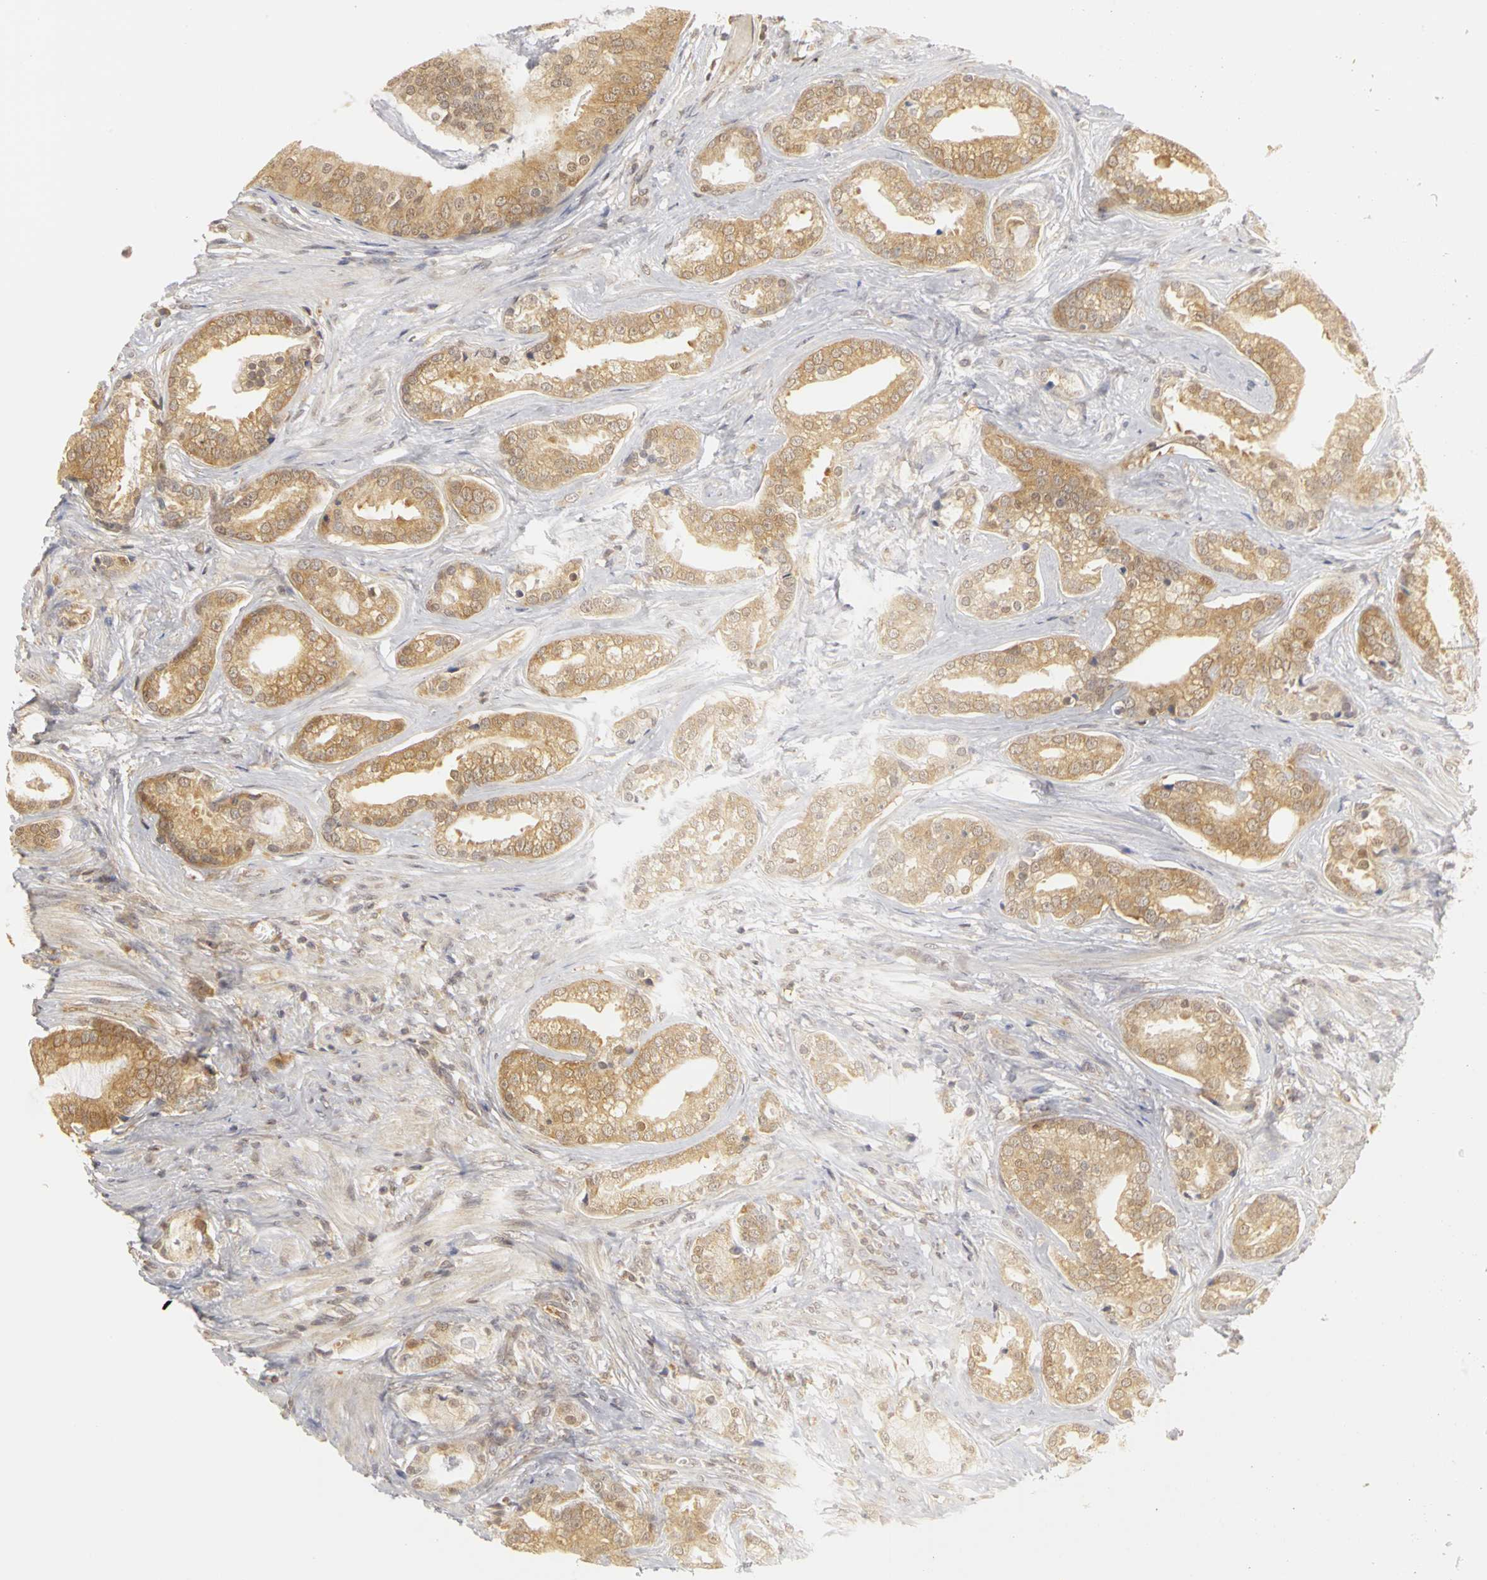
{"staining": {"intensity": "weak", "quantity": ">75%", "location": "cytoplasmic/membranous"}, "tissue": "prostate cancer", "cell_type": "Tumor cells", "image_type": "cancer", "snomed": [{"axis": "morphology", "description": "Adenocarcinoma, Low grade"}, {"axis": "topography", "description": "Prostate"}], "caption": "Prostate low-grade adenocarcinoma stained with immunohistochemistry shows weak cytoplasmic/membranous staining in about >75% of tumor cells. The staining was performed using DAB (3,3'-diaminobenzidine) to visualize the protein expression in brown, while the nuclei were stained in blue with hematoxylin (Magnification: 20x).", "gene": "IRAK1", "patient": {"sex": "male", "age": 58}}